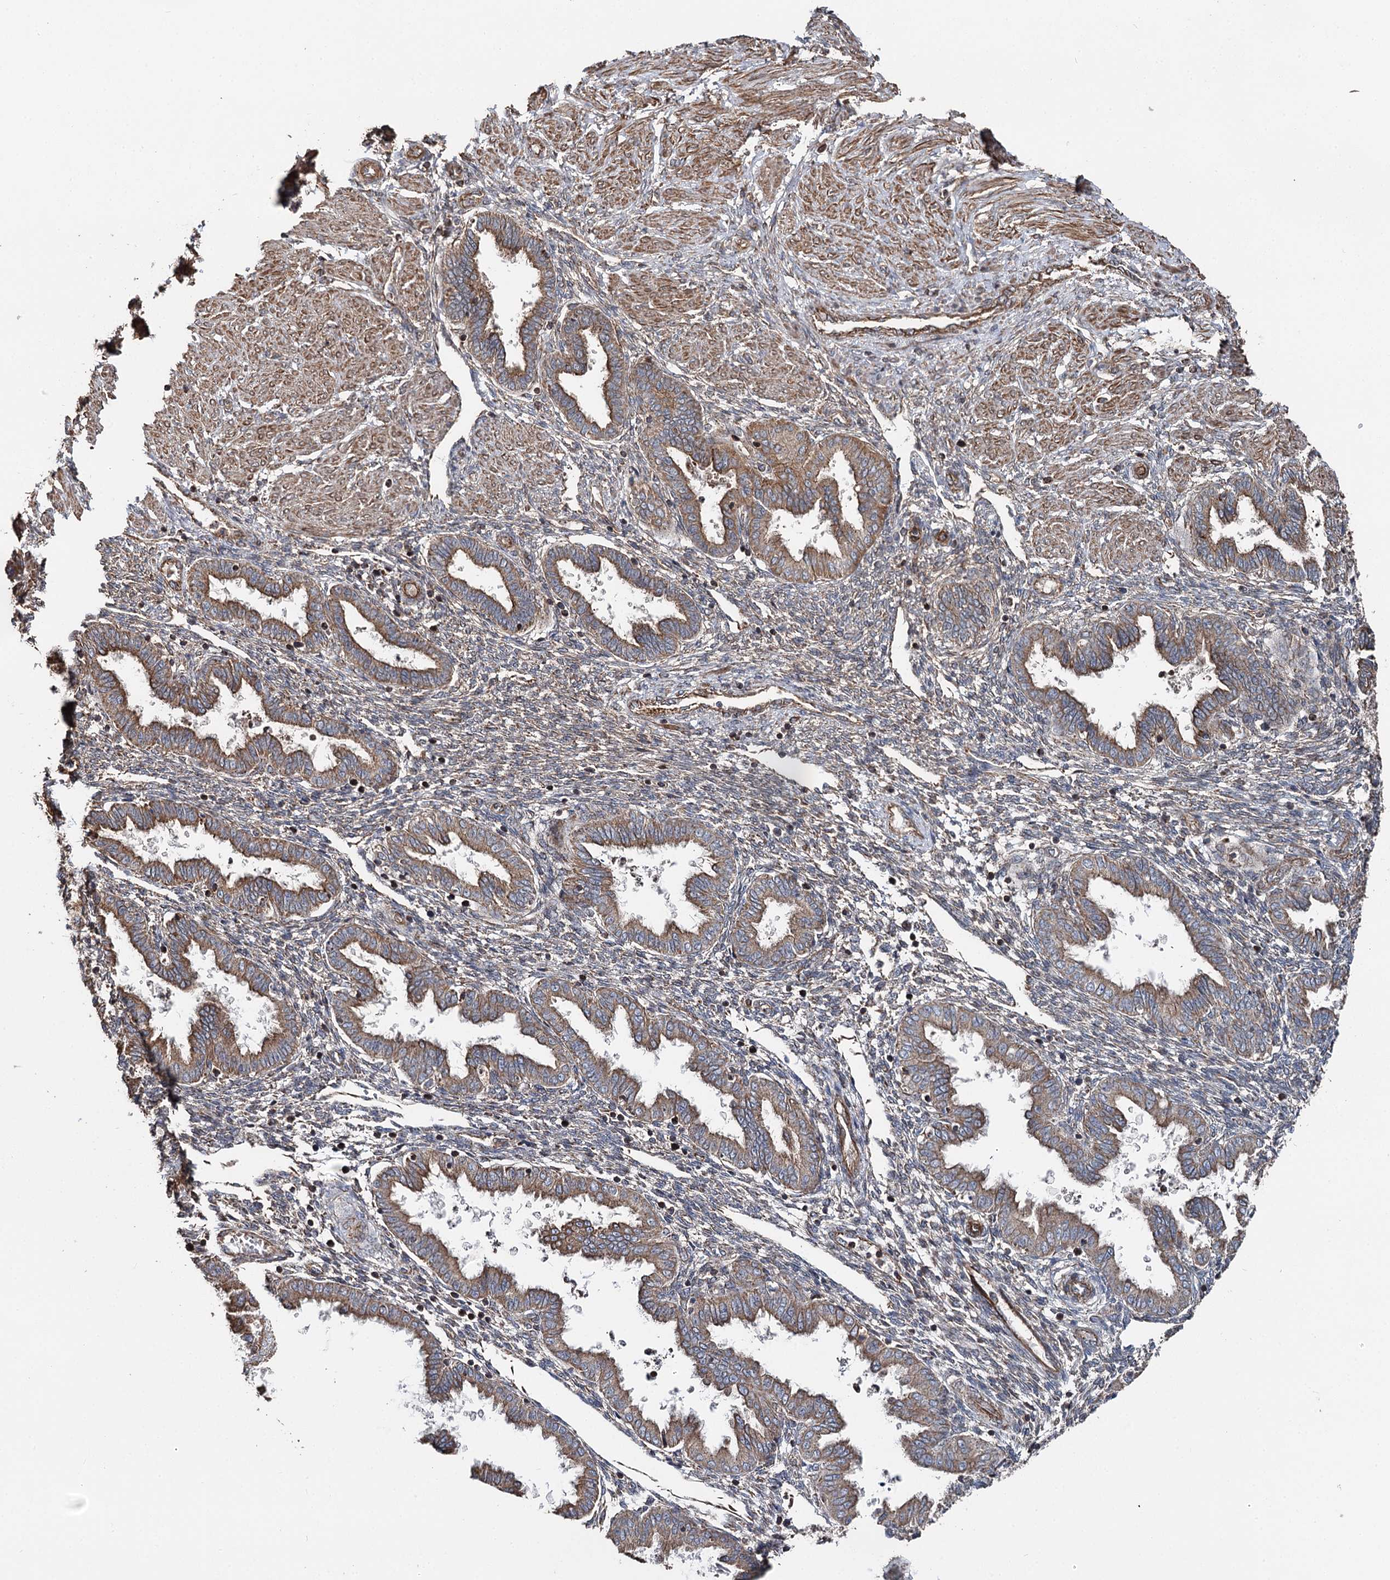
{"staining": {"intensity": "moderate", "quantity": "<25%", "location": "cytoplasmic/membranous"}, "tissue": "endometrium", "cell_type": "Cells in endometrial stroma", "image_type": "normal", "snomed": [{"axis": "morphology", "description": "Normal tissue, NOS"}, {"axis": "topography", "description": "Endometrium"}], "caption": "Immunohistochemical staining of normal human endometrium reveals moderate cytoplasmic/membranous protein staining in about <25% of cells in endometrial stroma.", "gene": "ITFG2", "patient": {"sex": "female", "age": 33}}